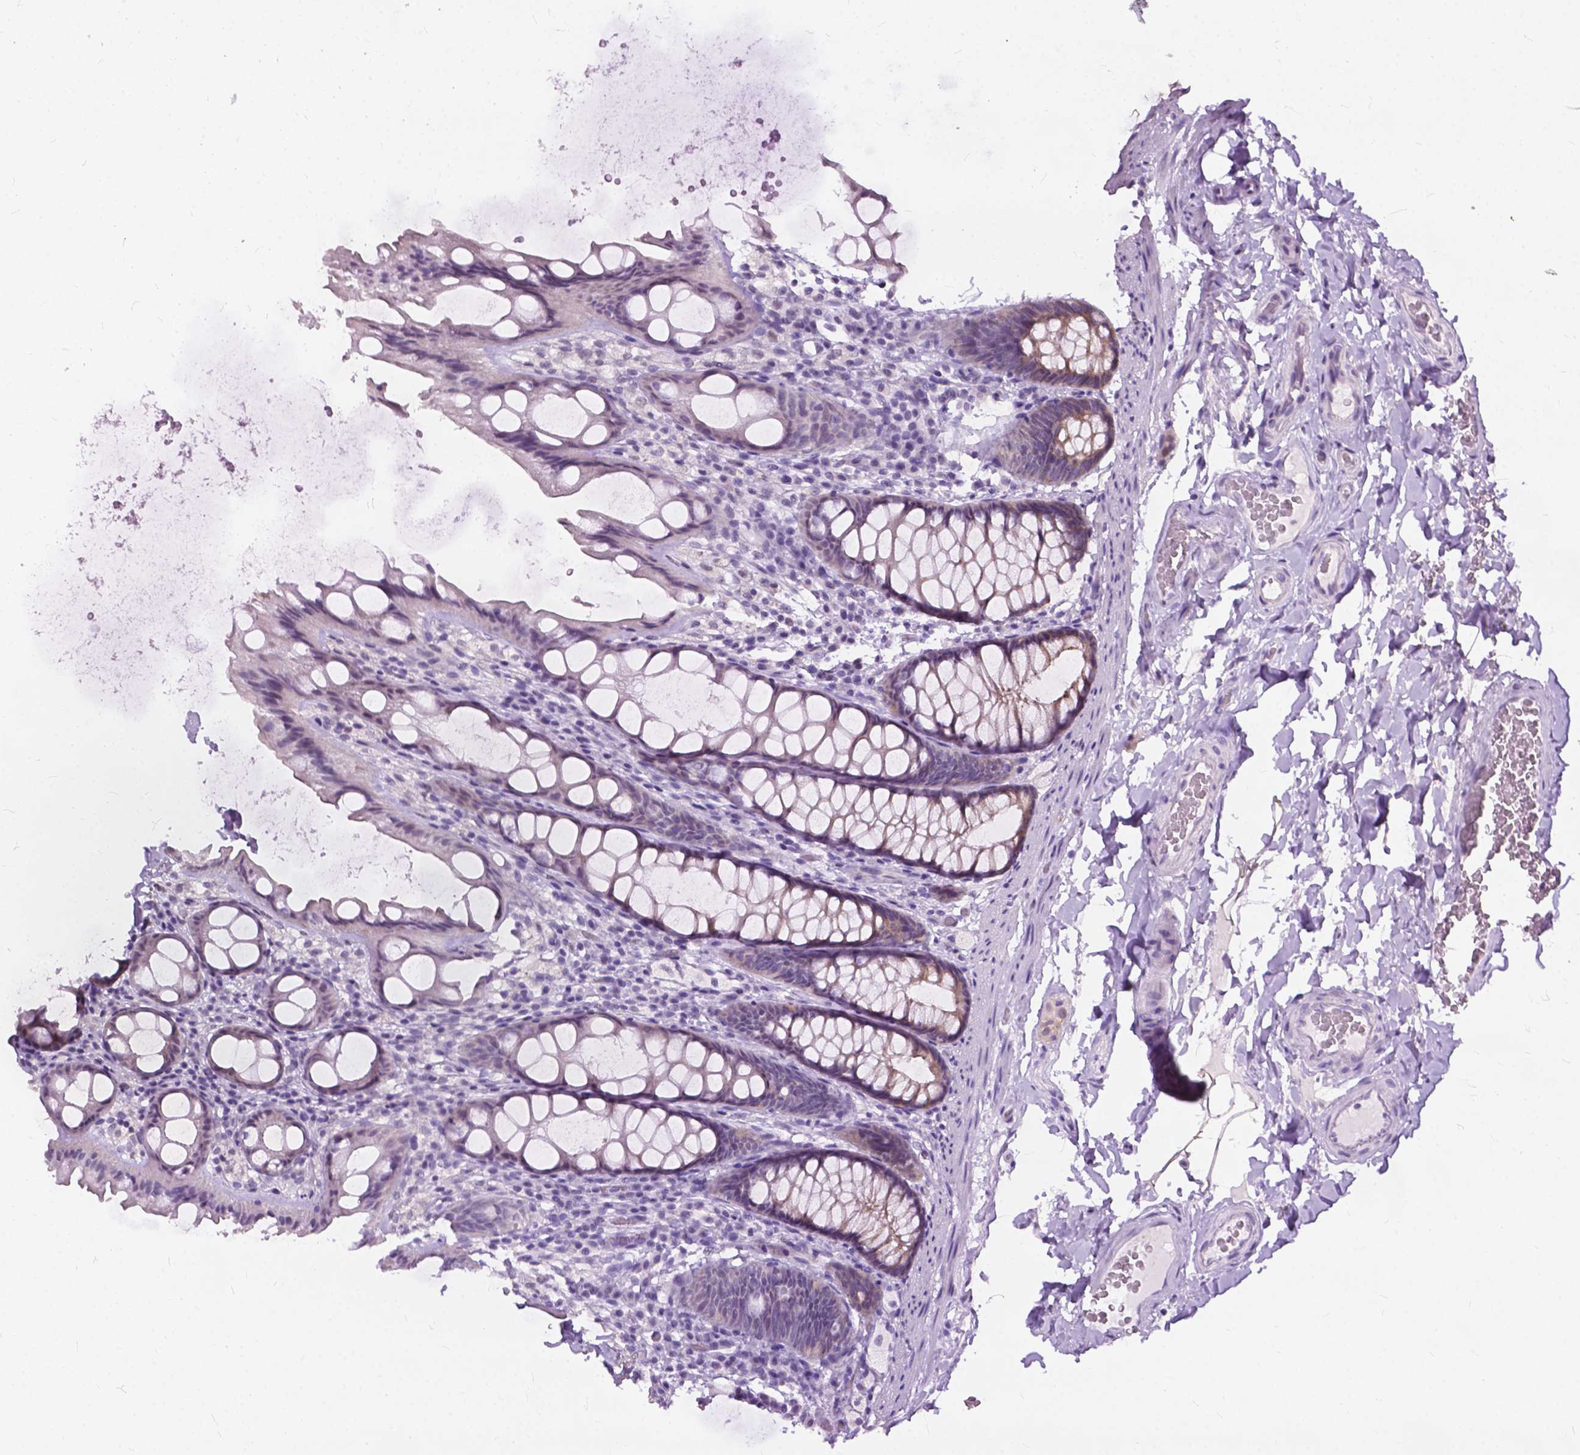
{"staining": {"intensity": "negative", "quantity": "none", "location": "none"}, "tissue": "colon", "cell_type": "Endothelial cells", "image_type": "normal", "snomed": [{"axis": "morphology", "description": "Normal tissue, NOS"}, {"axis": "topography", "description": "Colon"}], "caption": "Immunohistochemical staining of normal colon demonstrates no significant positivity in endothelial cells.", "gene": "GPR37L1", "patient": {"sex": "male", "age": 47}}